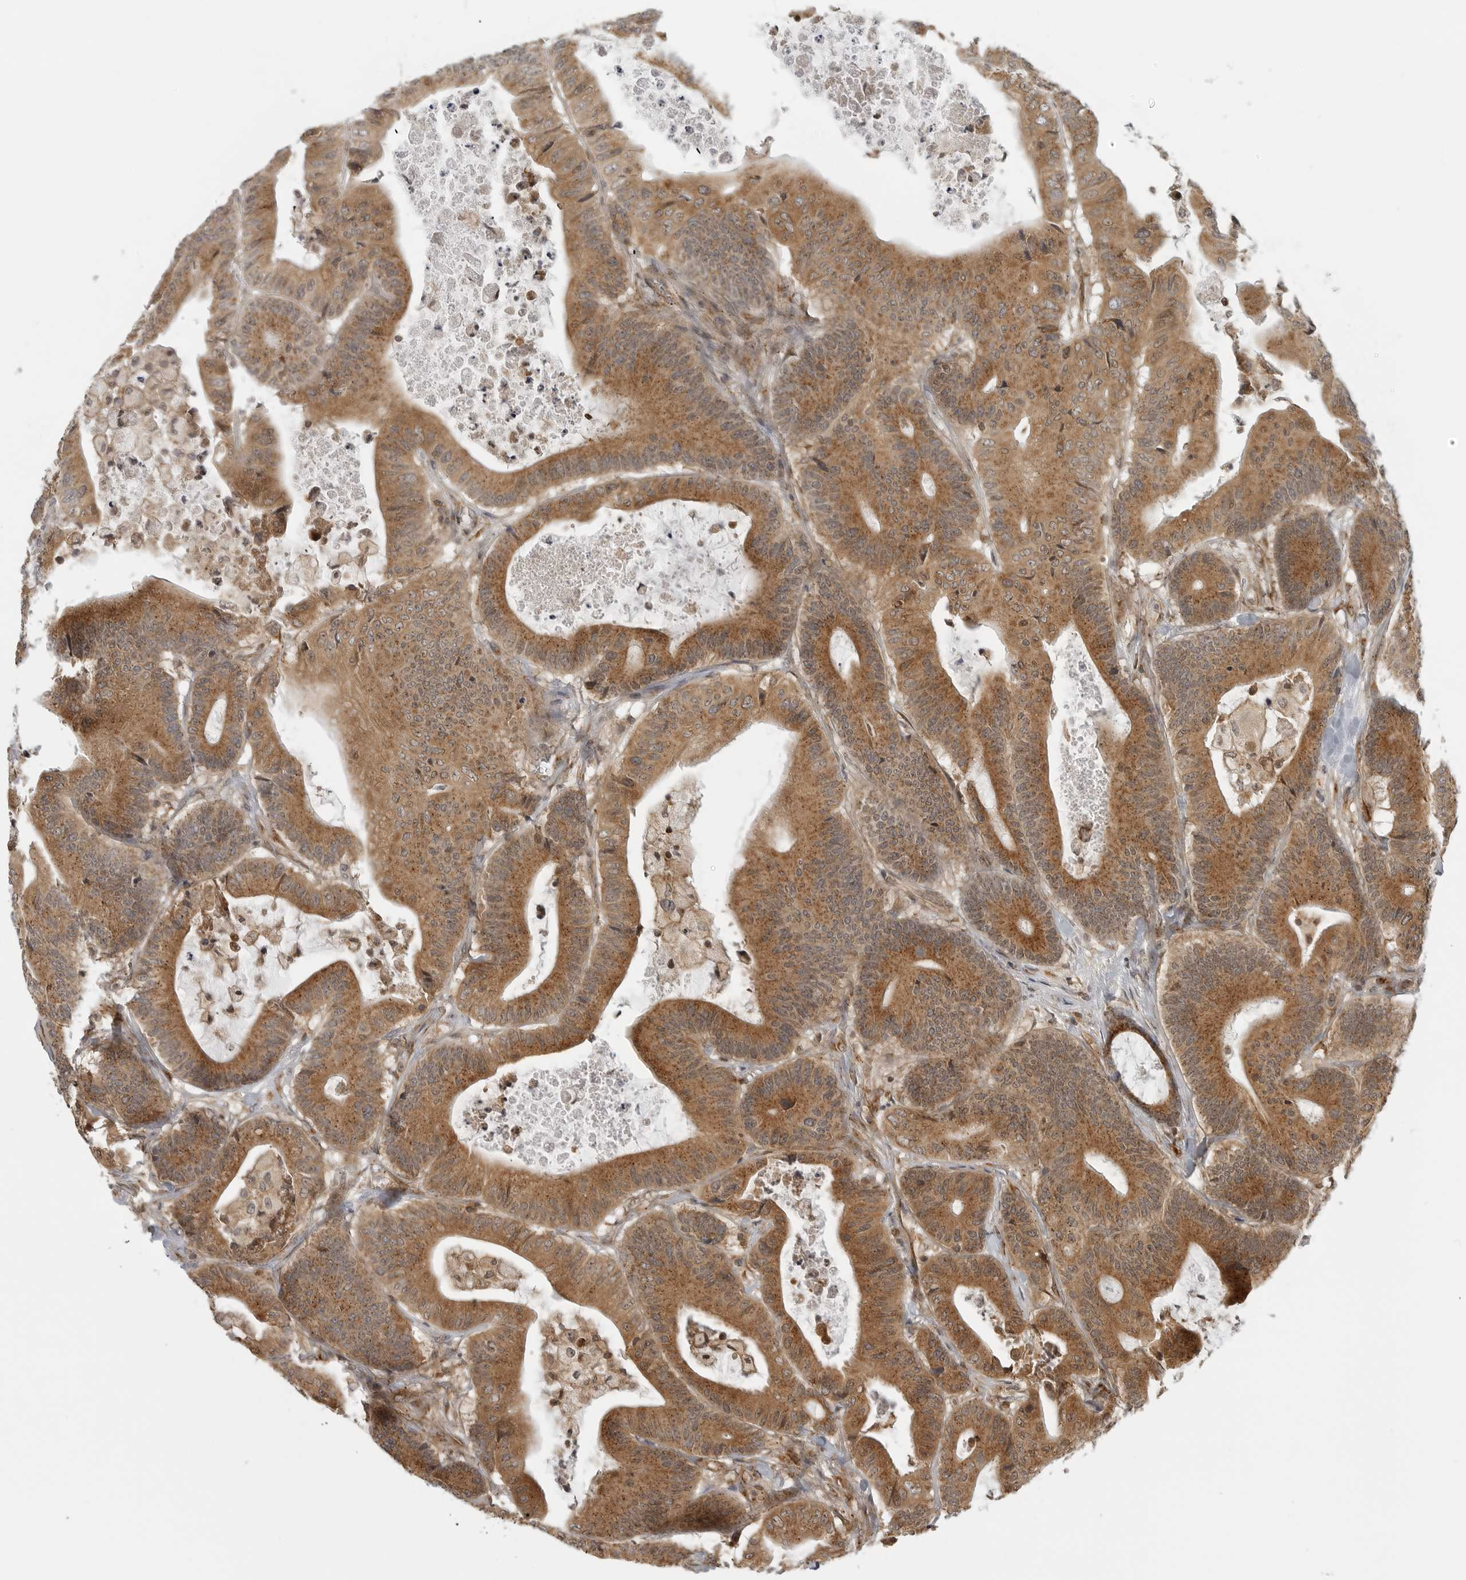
{"staining": {"intensity": "moderate", "quantity": ">75%", "location": "cytoplasmic/membranous"}, "tissue": "colorectal cancer", "cell_type": "Tumor cells", "image_type": "cancer", "snomed": [{"axis": "morphology", "description": "Adenocarcinoma, NOS"}, {"axis": "topography", "description": "Colon"}], "caption": "A medium amount of moderate cytoplasmic/membranous positivity is seen in approximately >75% of tumor cells in adenocarcinoma (colorectal) tissue.", "gene": "COPA", "patient": {"sex": "female", "age": 84}}